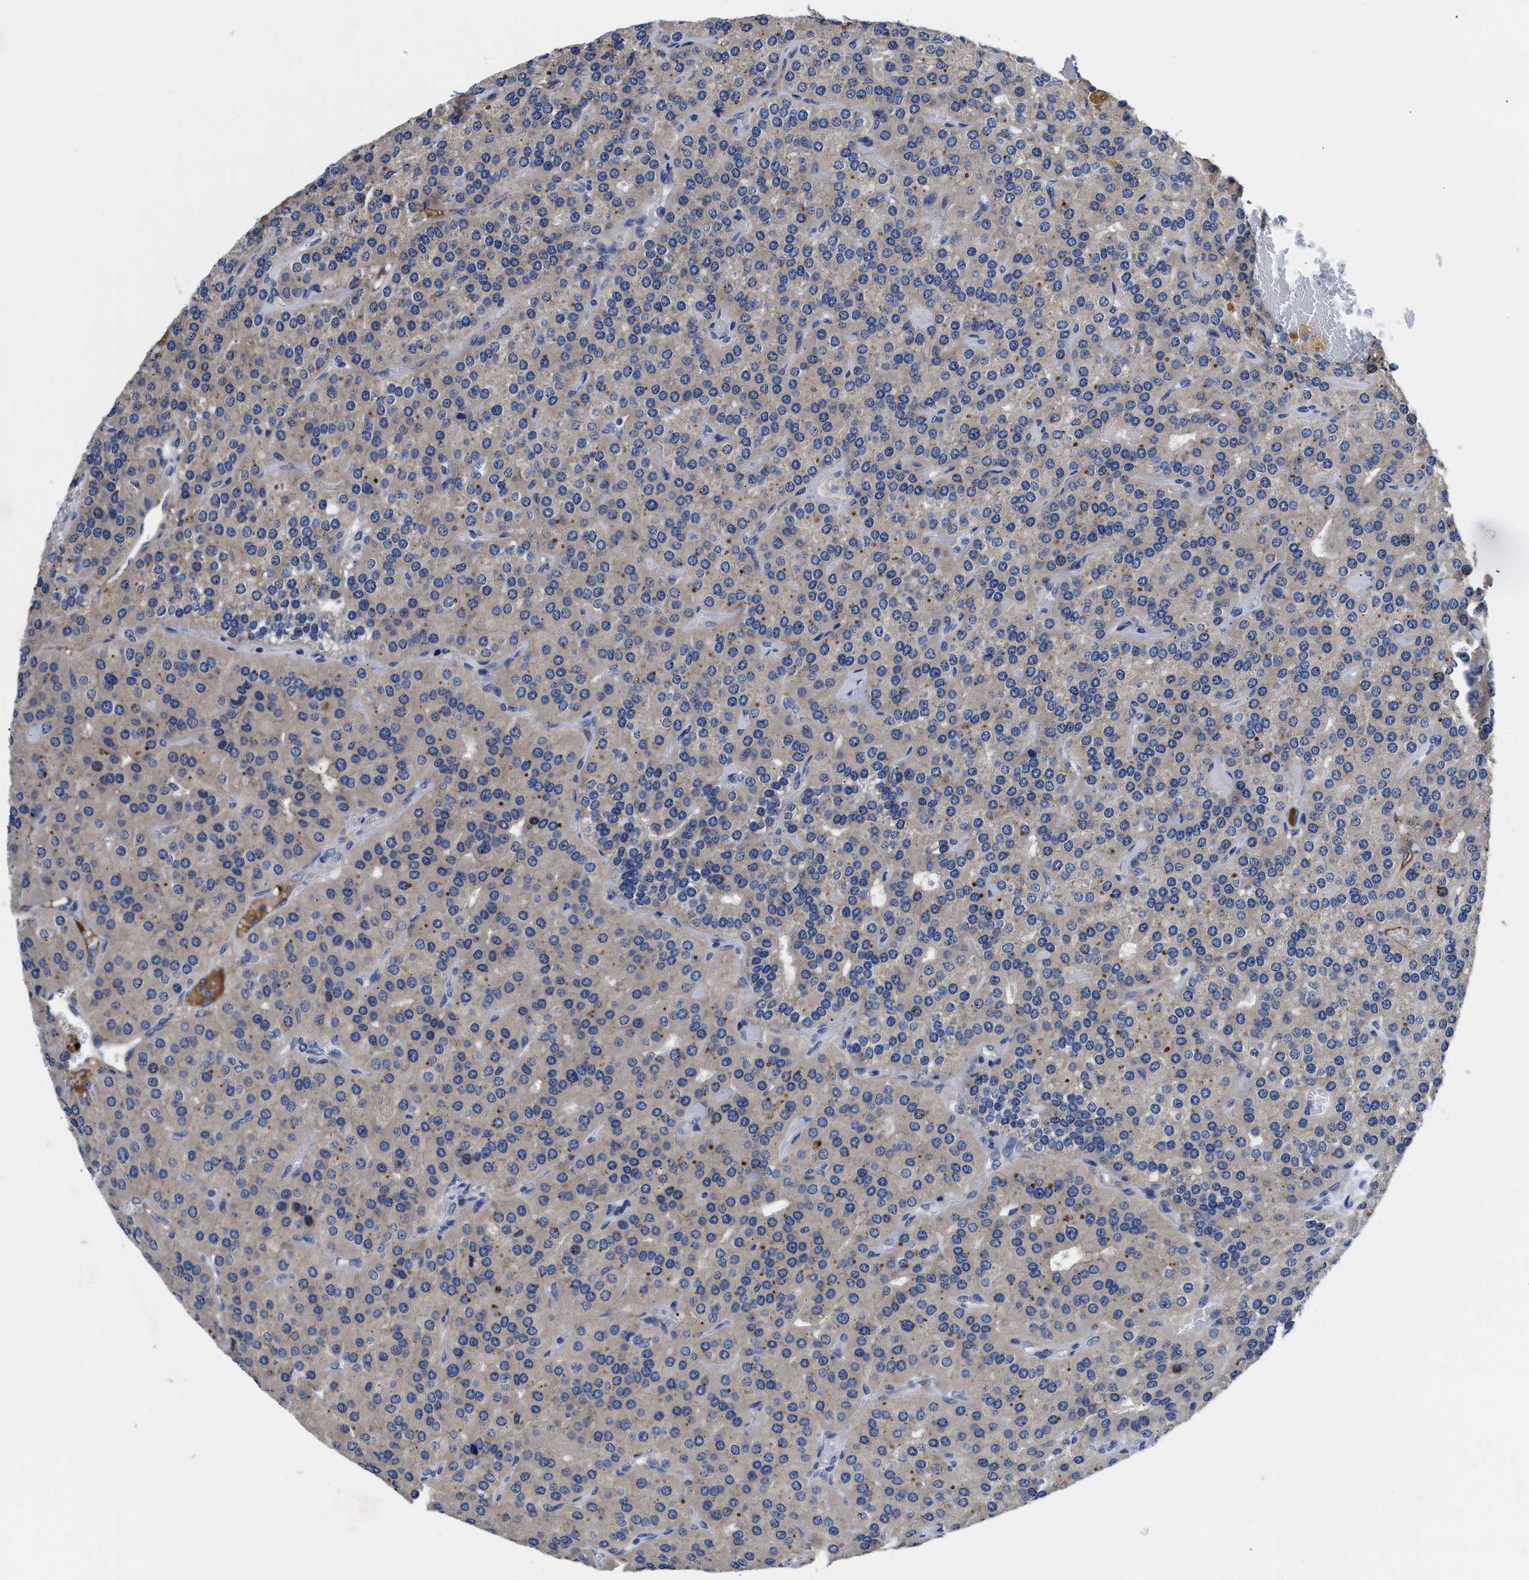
{"staining": {"intensity": "moderate", "quantity": "<25%", "location": "cytoplasmic/membranous"}, "tissue": "parathyroid gland", "cell_type": "Glandular cells", "image_type": "normal", "snomed": [{"axis": "morphology", "description": "Normal tissue, NOS"}, {"axis": "morphology", "description": "Adenoma, NOS"}, {"axis": "topography", "description": "Parathyroid gland"}], "caption": "Moderate cytoplasmic/membranous expression is present in about <25% of glandular cells in benign parathyroid gland. Nuclei are stained in blue.", "gene": "DHRS13", "patient": {"sex": "female", "age": 86}}